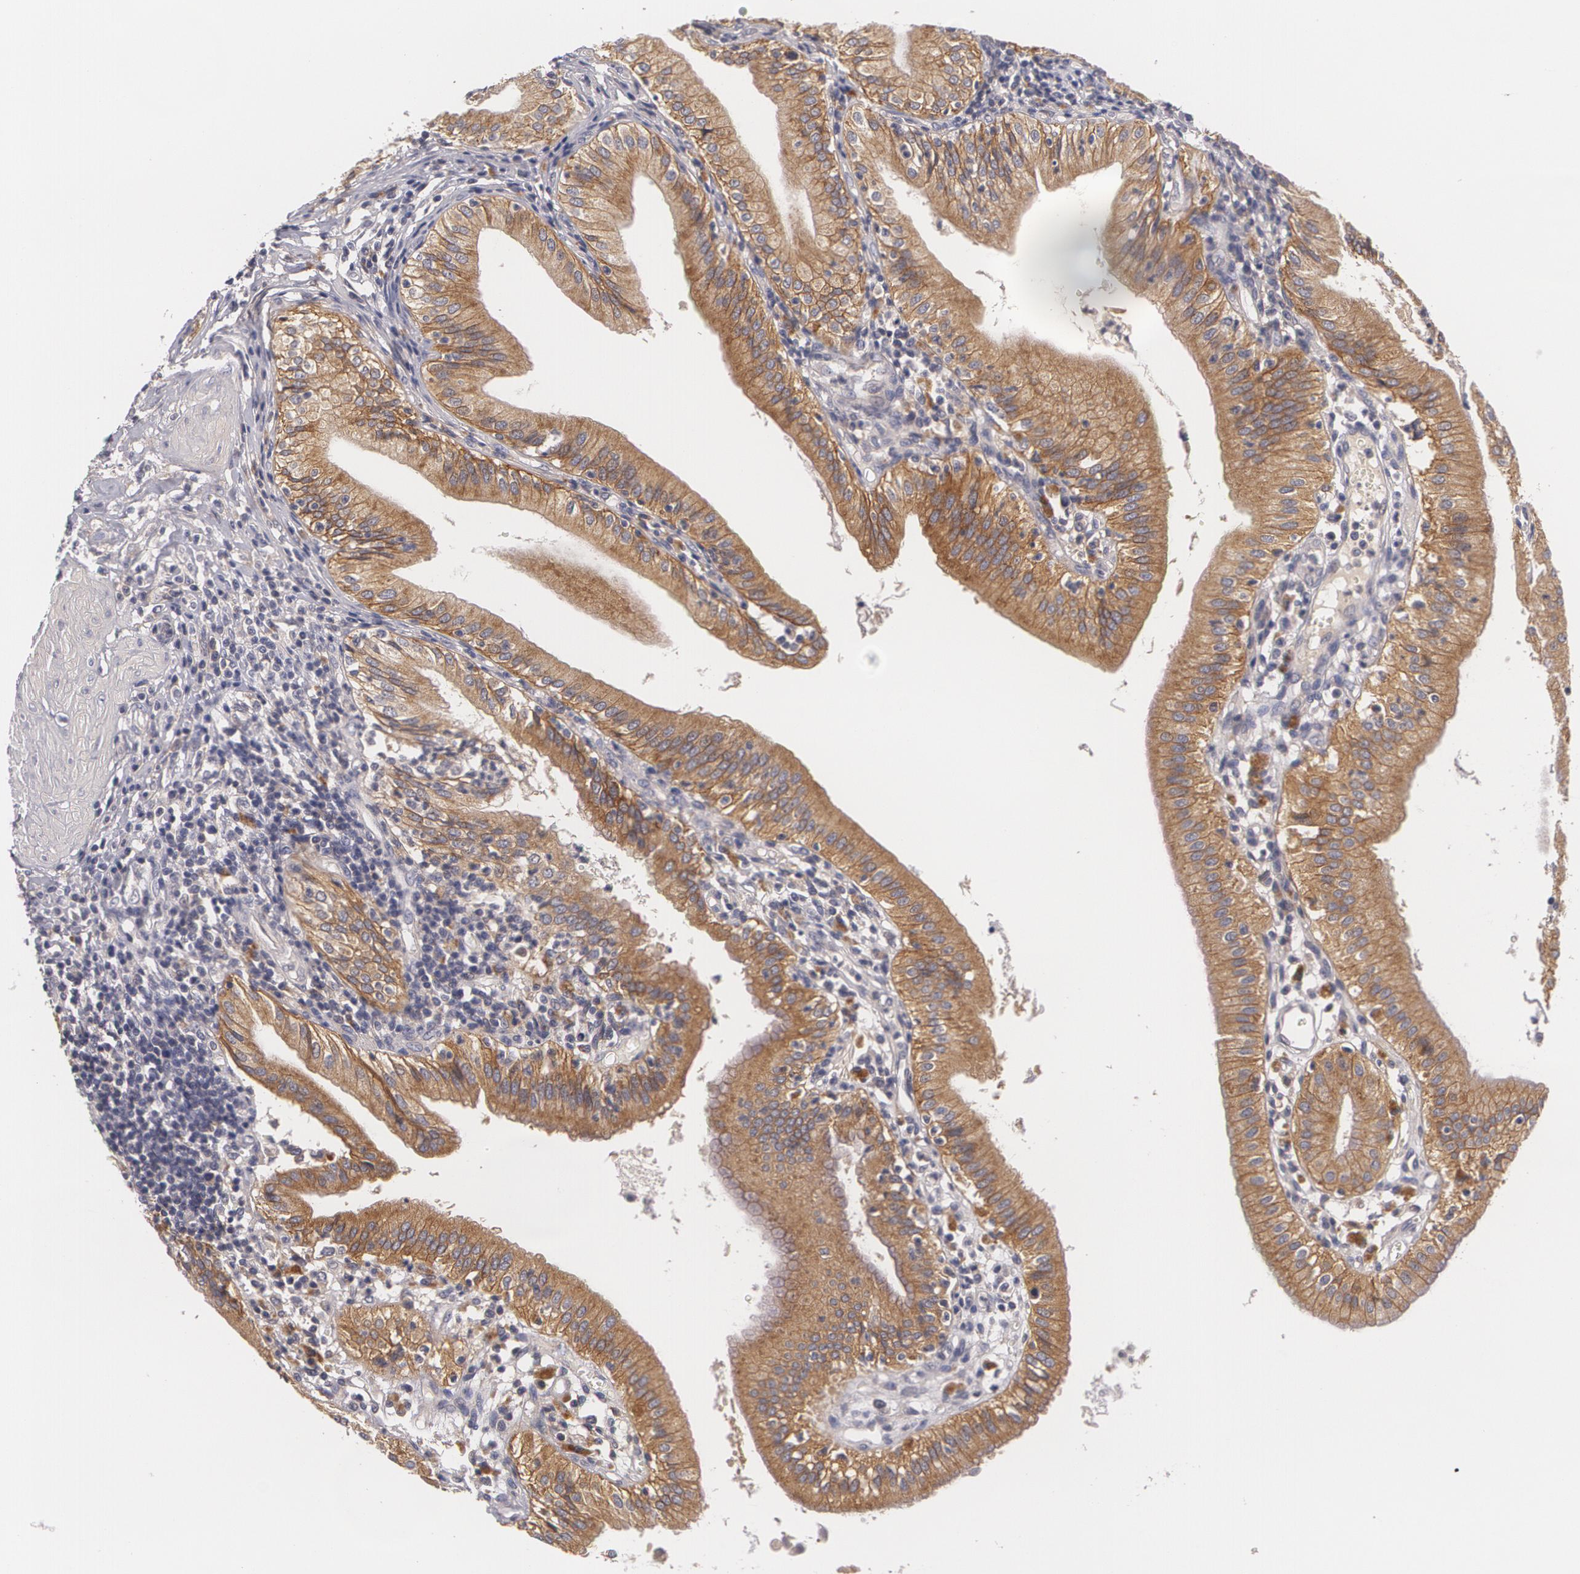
{"staining": {"intensity": "strong", "quantity": ">75%", "location": "cytoplasmic/membranous"}, "tissue": "gallbladder", "cell_type": "Glandular cells", "image_type": "normal", "snomed": [{"axis": "morphology", "description": "Normal tissue, NOS"}, {"axis": "topography", "description": "Gallbladder"}], "caption": "Brown immunohistochemical staining in benign human gallbladder exhibits strong cytoplasmic/membranous positivity in approximately >75% of glandular cells.", "gene": "CASK", "patient": {"sex": "male", "age": 58}}